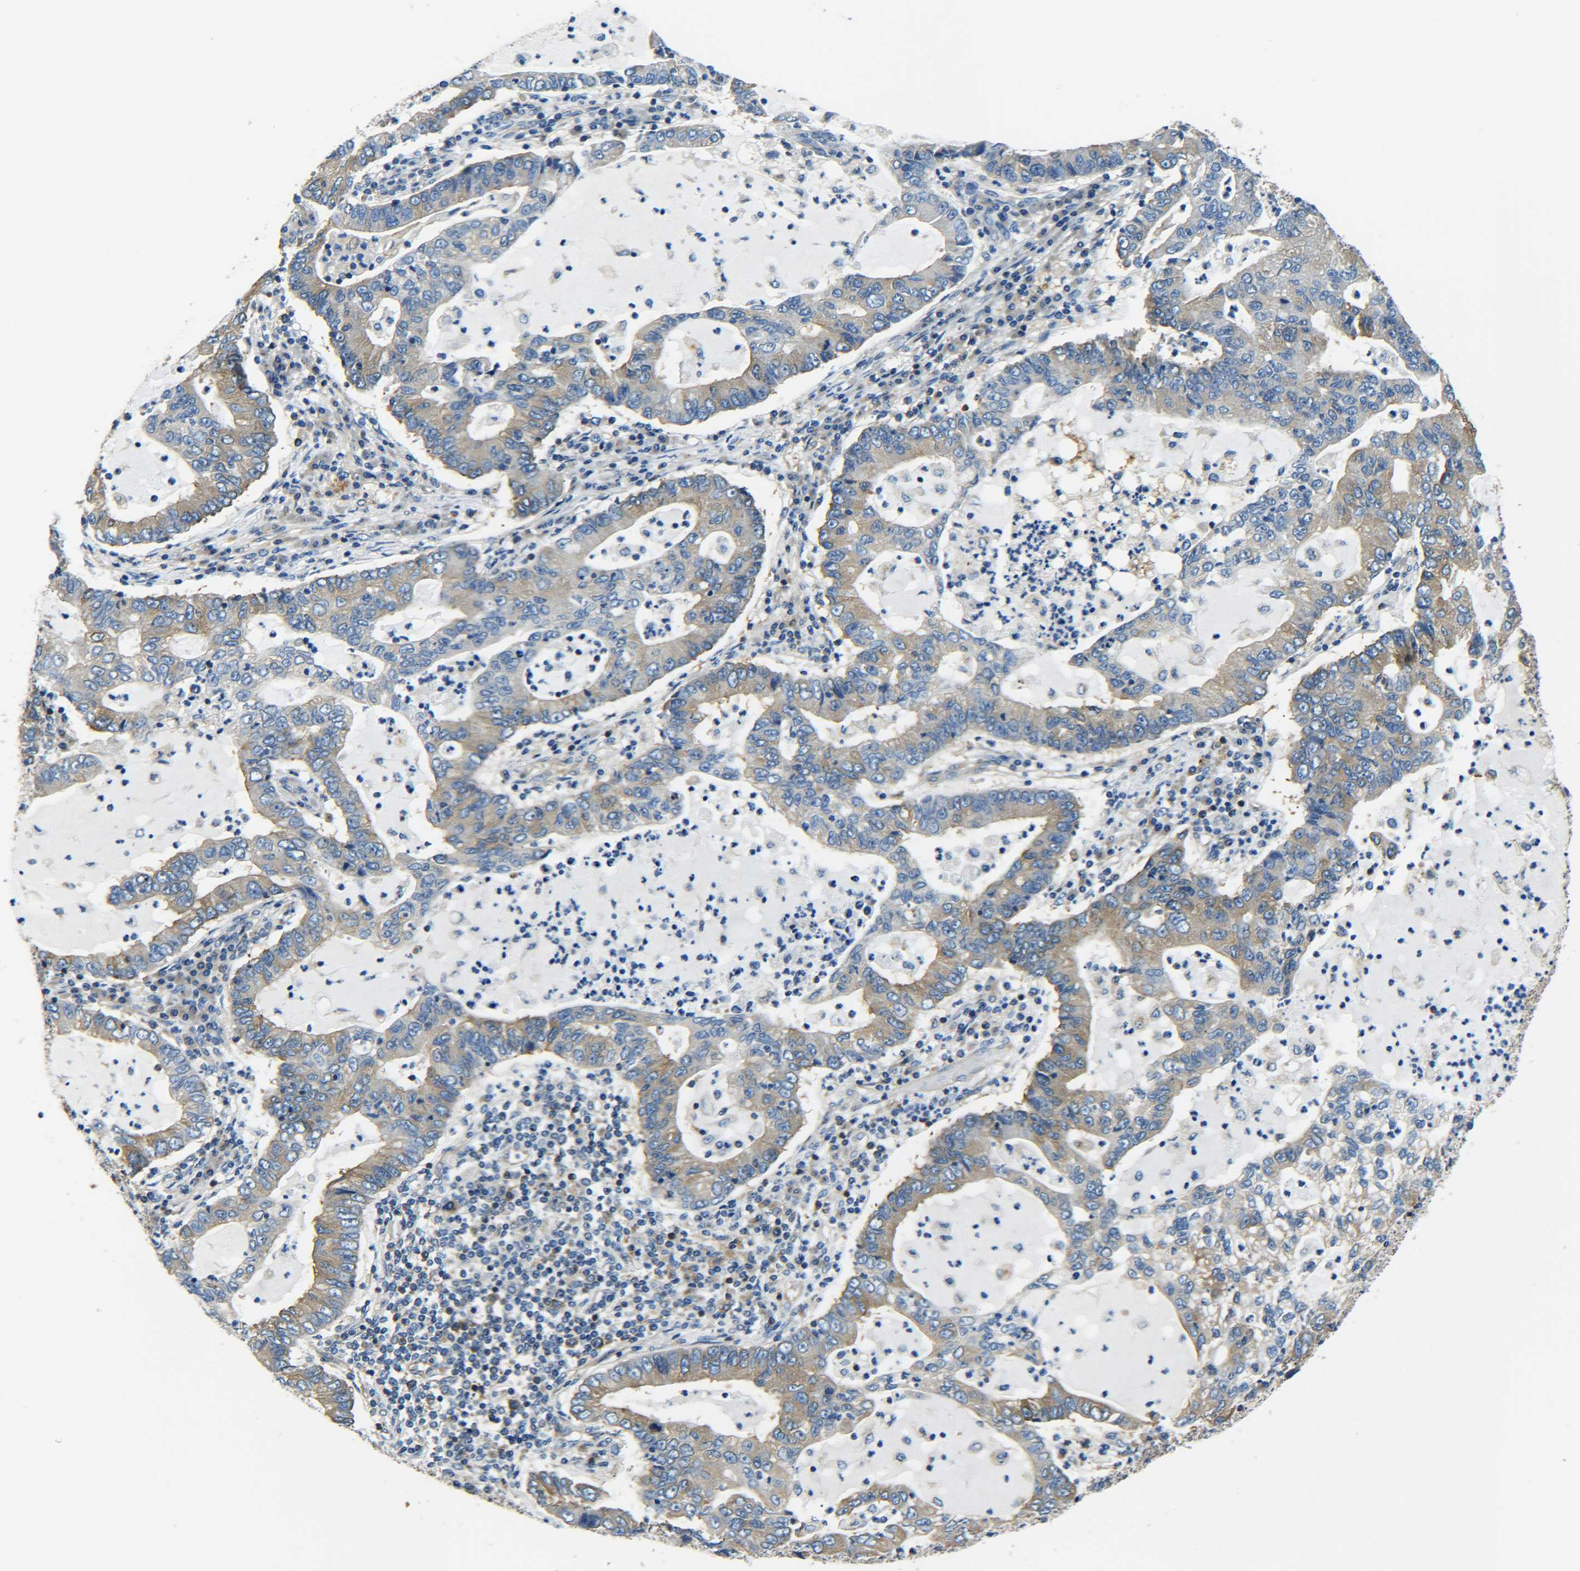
{"staining": {"intensity": "moderate", "quantity": ">75%", "location": "cytoplasmic/membranous"}, "tissue": "lung cancer", "cell_type": "Tumor cells", "image_type": "cancer", "snomed": [{"axis": "morphology", "description": "Adenocarcinoma, NOS"}, {"axis": "topography", "description": "Lung"}], "caption": "Lung cancer (adenocarcinoma) was stained to show a protein in brown. There is medium levels of moderate cytoplasmic/membranous staining in approximately >75% of tumor cells.", "gene": "TUBB", "patient": {"sex": "female", "age": 51}}